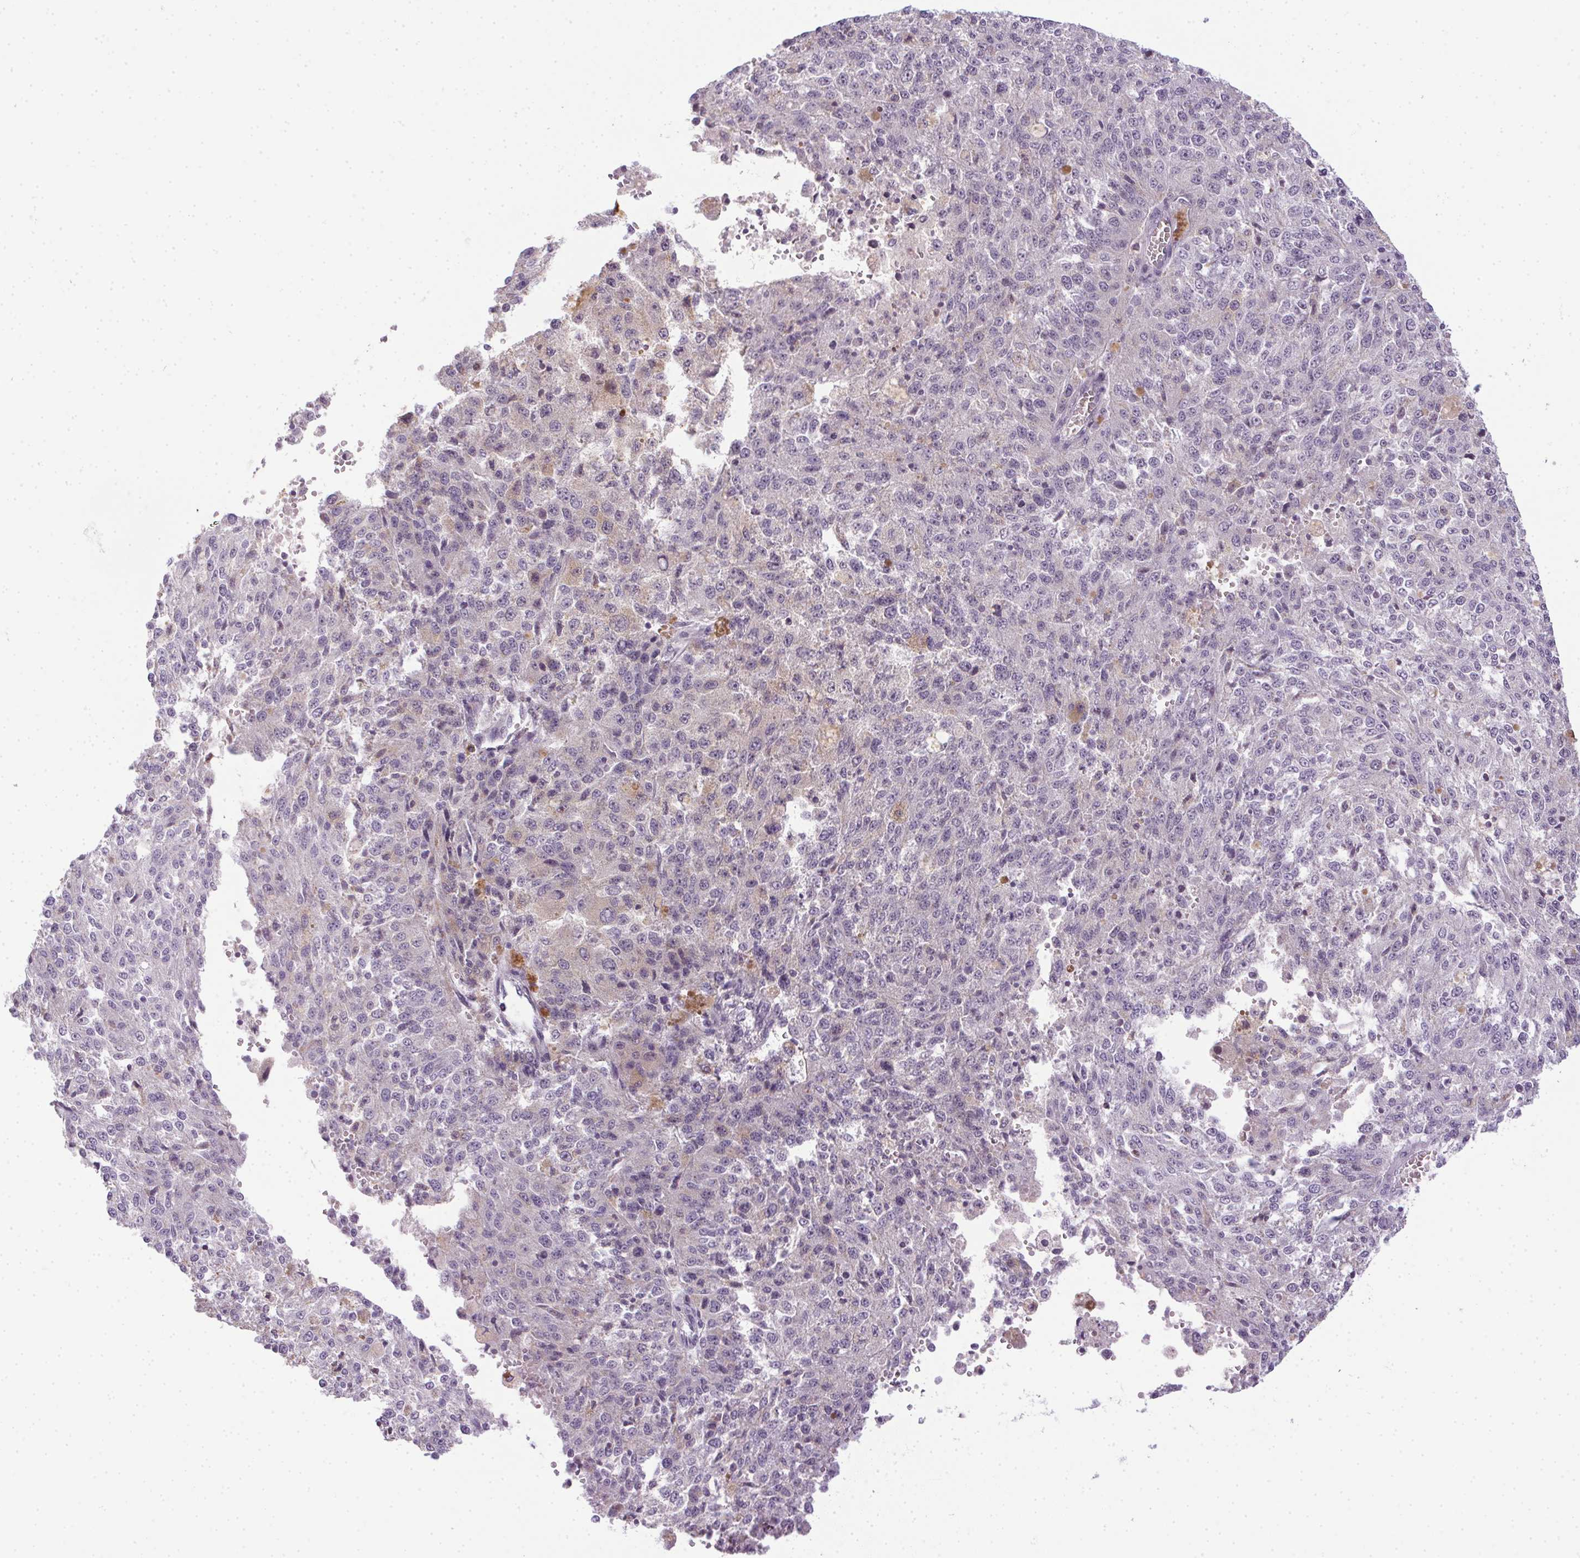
{"staining": {"intensity": "negative", "quantity": "none", "location": "none"}, "tissue": "melanoma", "cell_type": "Tumor cells", "image_type": "cancer", "snomed": [{"axis": "morphology", "description": "Malignant melanoma, Metastatic site"}, {"axis": "topography", "description": "Lymph node"}], "caption": "Malignant melanoma (metastatic site) stained for a protein using immunohistochemistry (IHC) exhibits no expression tumor cells.", "gene": "PRL", "patient": {"sex": "female", "age": 64}}